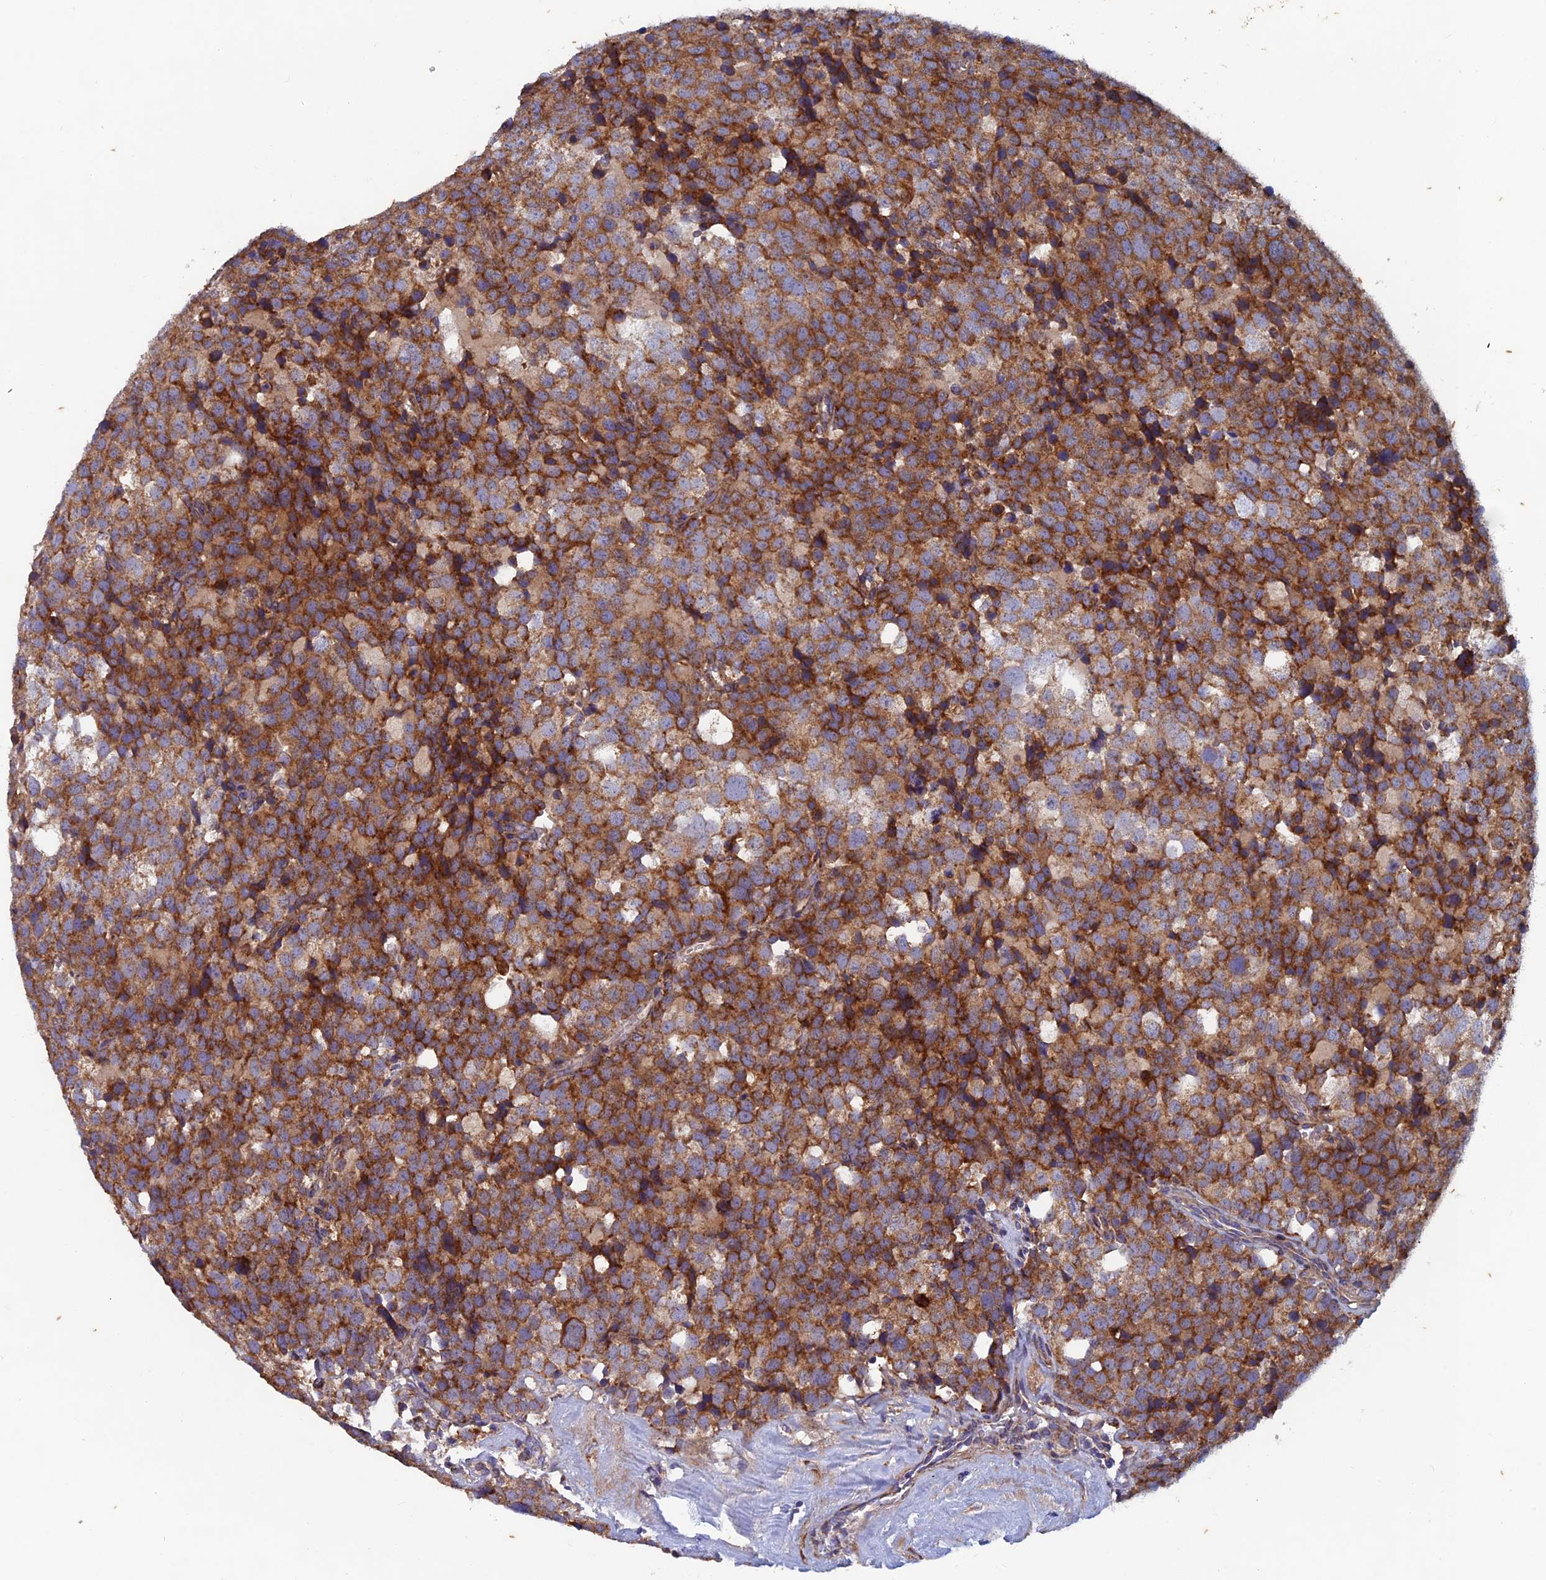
{"staining": {"intensity": "strong", "quantity": ">75%", "location": "cytoplasmic/membranous"}, "tissue": "testis cancer", "cell_type": "Tumor cells", "image_type": "cancer", "snomed": [{"axis": "morphology", "description": "Seminoma, NOS"}, {"axis": "topography", "description": "Testis"}], "caption": "Brown immunohistochemical staining in seminoma (testis) displays strong cytoplasmic/membranous expression in approximately >75% of tumor cells. (Stains: DAB (3,3'-diaminobenzidine) in brown, nuclei in blue, Microscopy: brightfield microscopy at high magnification).", "gene": "AP4S1", "patient": {"sex": "male", "age": 71}}